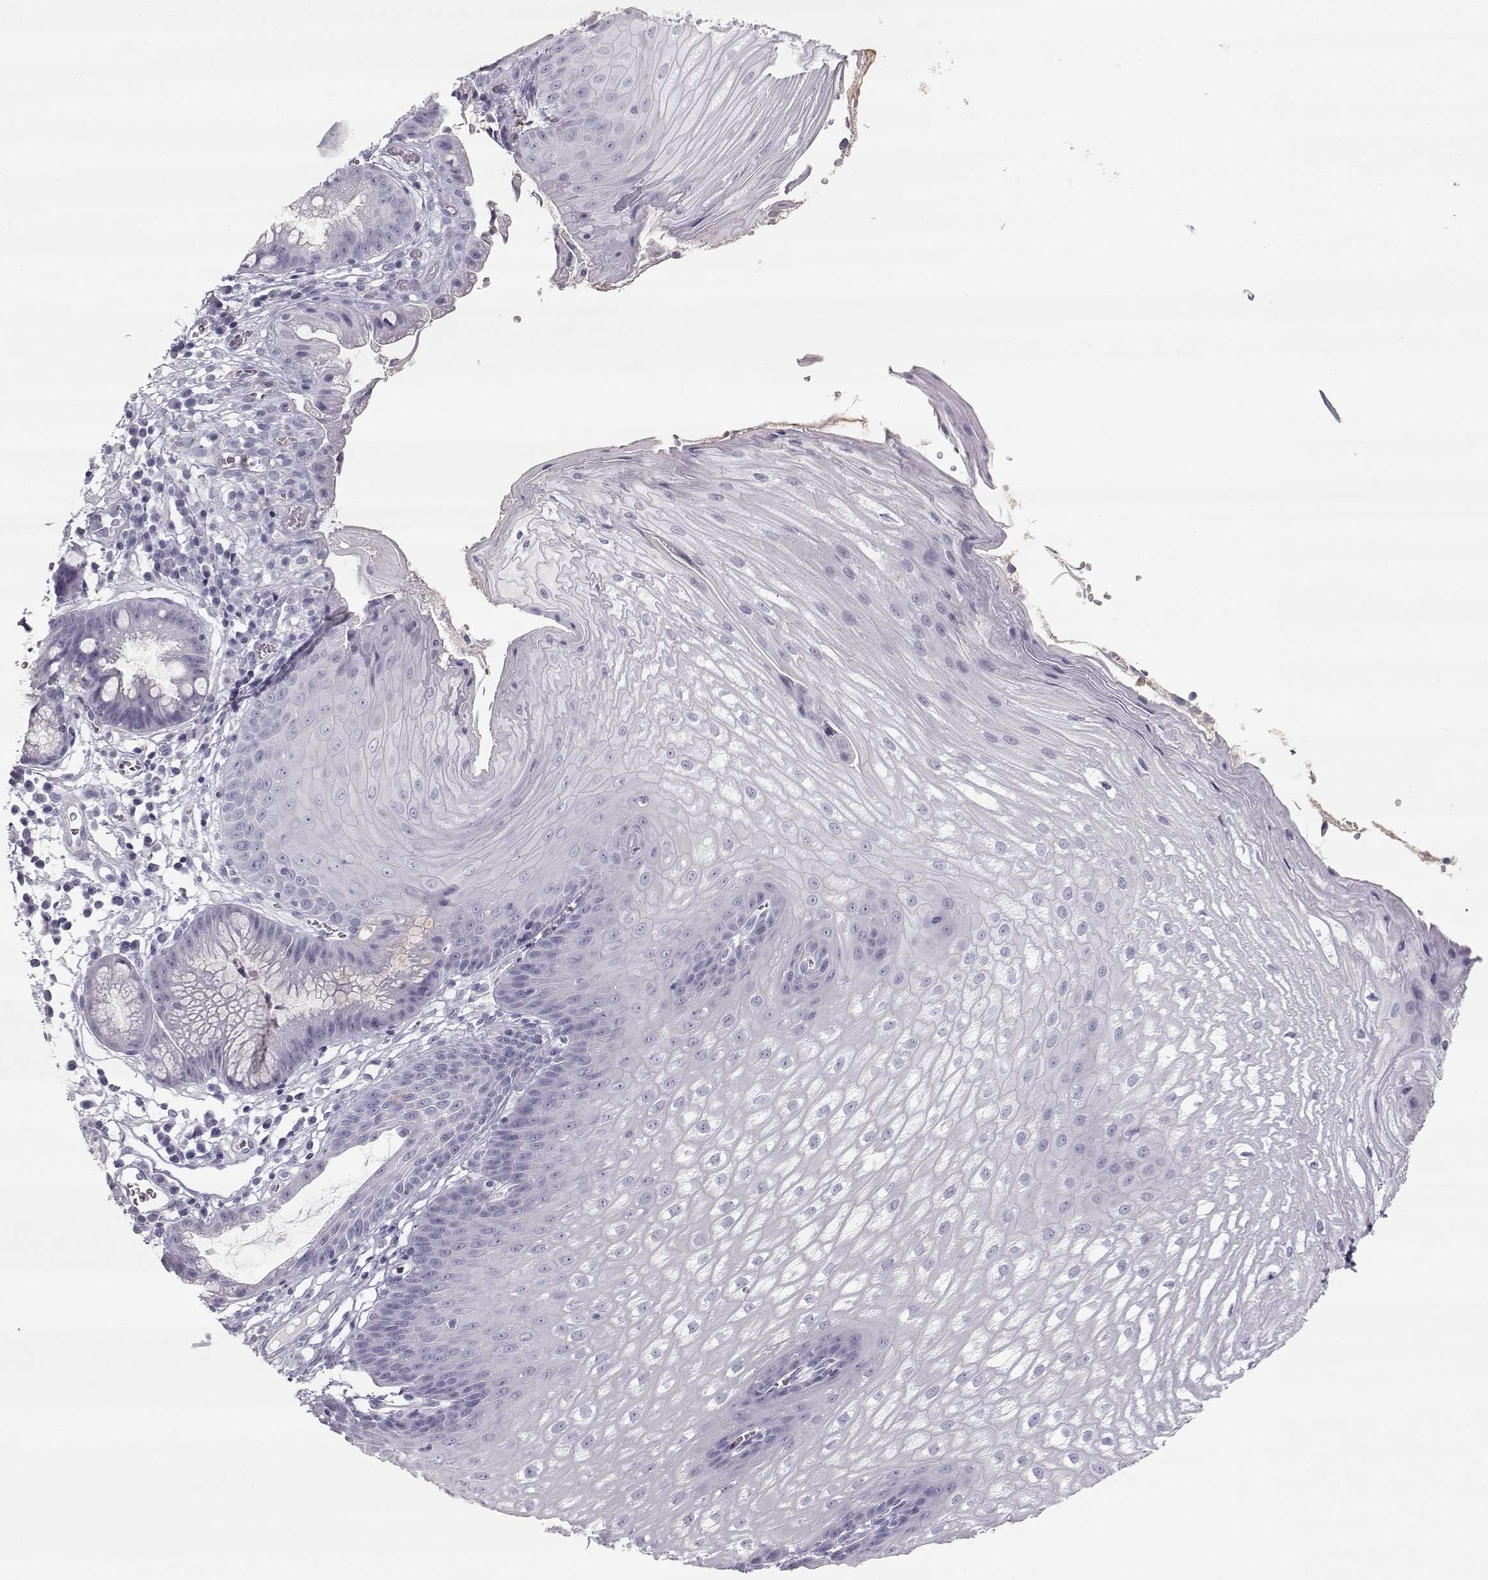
{"staining": {"intensity": "negative", "quantity": "none", "location": "none"}, "tissue": "esophagus", "cell_type": "Squamous epithelial cells", "image_type": "normal", "snomed": [{"axis": "morphology", "description": "Normal tissue, NOS"}, {"axis": "topography", "description": "Esophagus"}], "caption": "Image shows no significant protein staining in squamous epithelial cells of benign esophagus. (DAB immunohistochemistry with hematoxylin counter stain).", "gene": "MIP", "patient": {"sex": "male", "age": 72}}